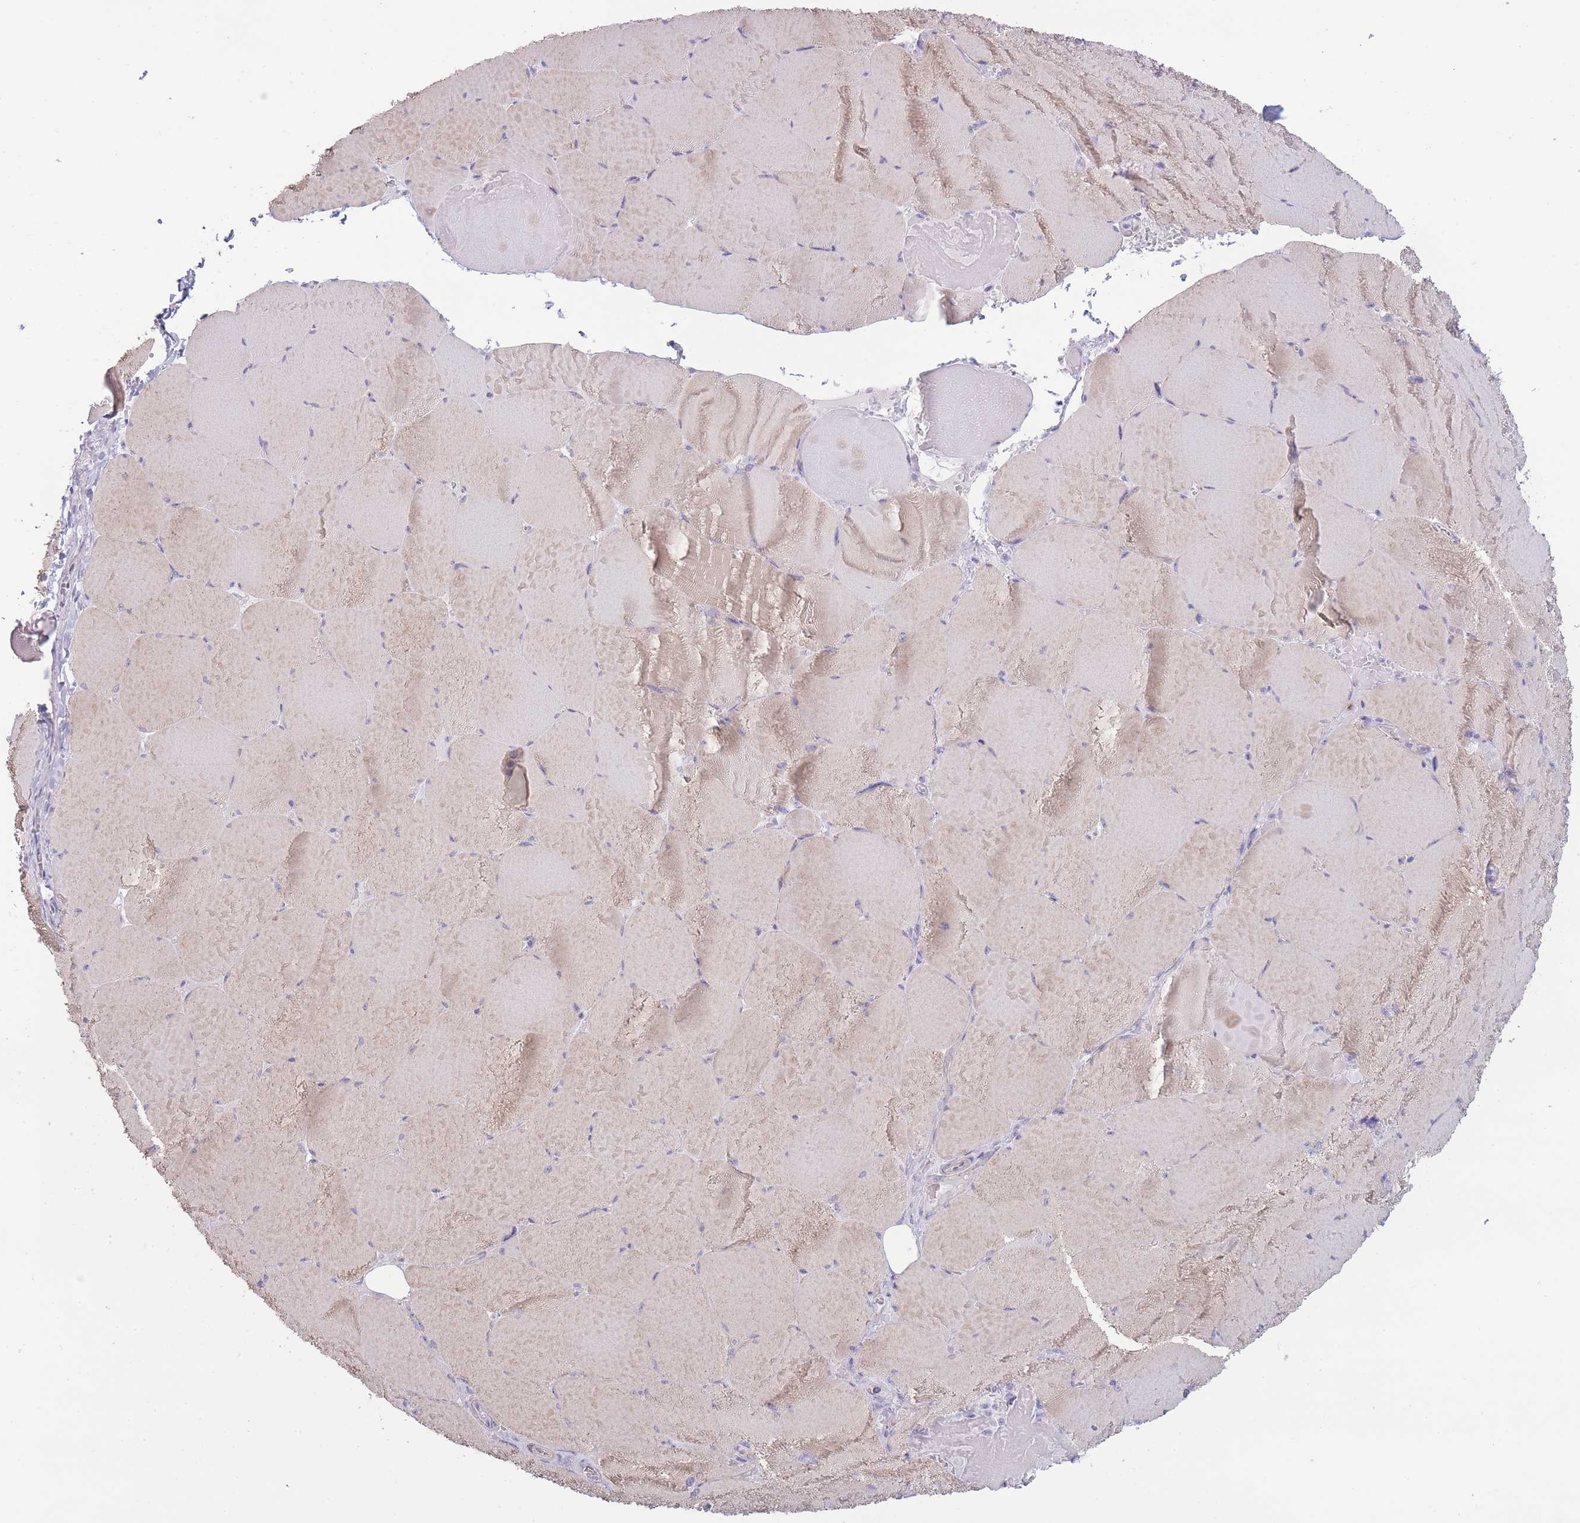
{"staining": {"intensity": "moderate", "quantity": "25%-75%", "location": "cytoplasmic/membranous"}, "tissue": "skeletal muscle", "cell_type": "Myocytes", "image_type": "normal", "snomed": [{"axis": "morphology", "description": "Normal tissue, NOS"}, {"axis": "topography", "description": "Skeletal muscle"}, {"axis": "topography", "description": "Head-Neck"}], "caption": "Protein staining exhibits moderate cytoplasmic/membranous positivity in approximately 25%-75% of myocytes in benign skeletal muscle.", "gene": "UTP14A", "patient": {"sex": "male", "age": 66}}